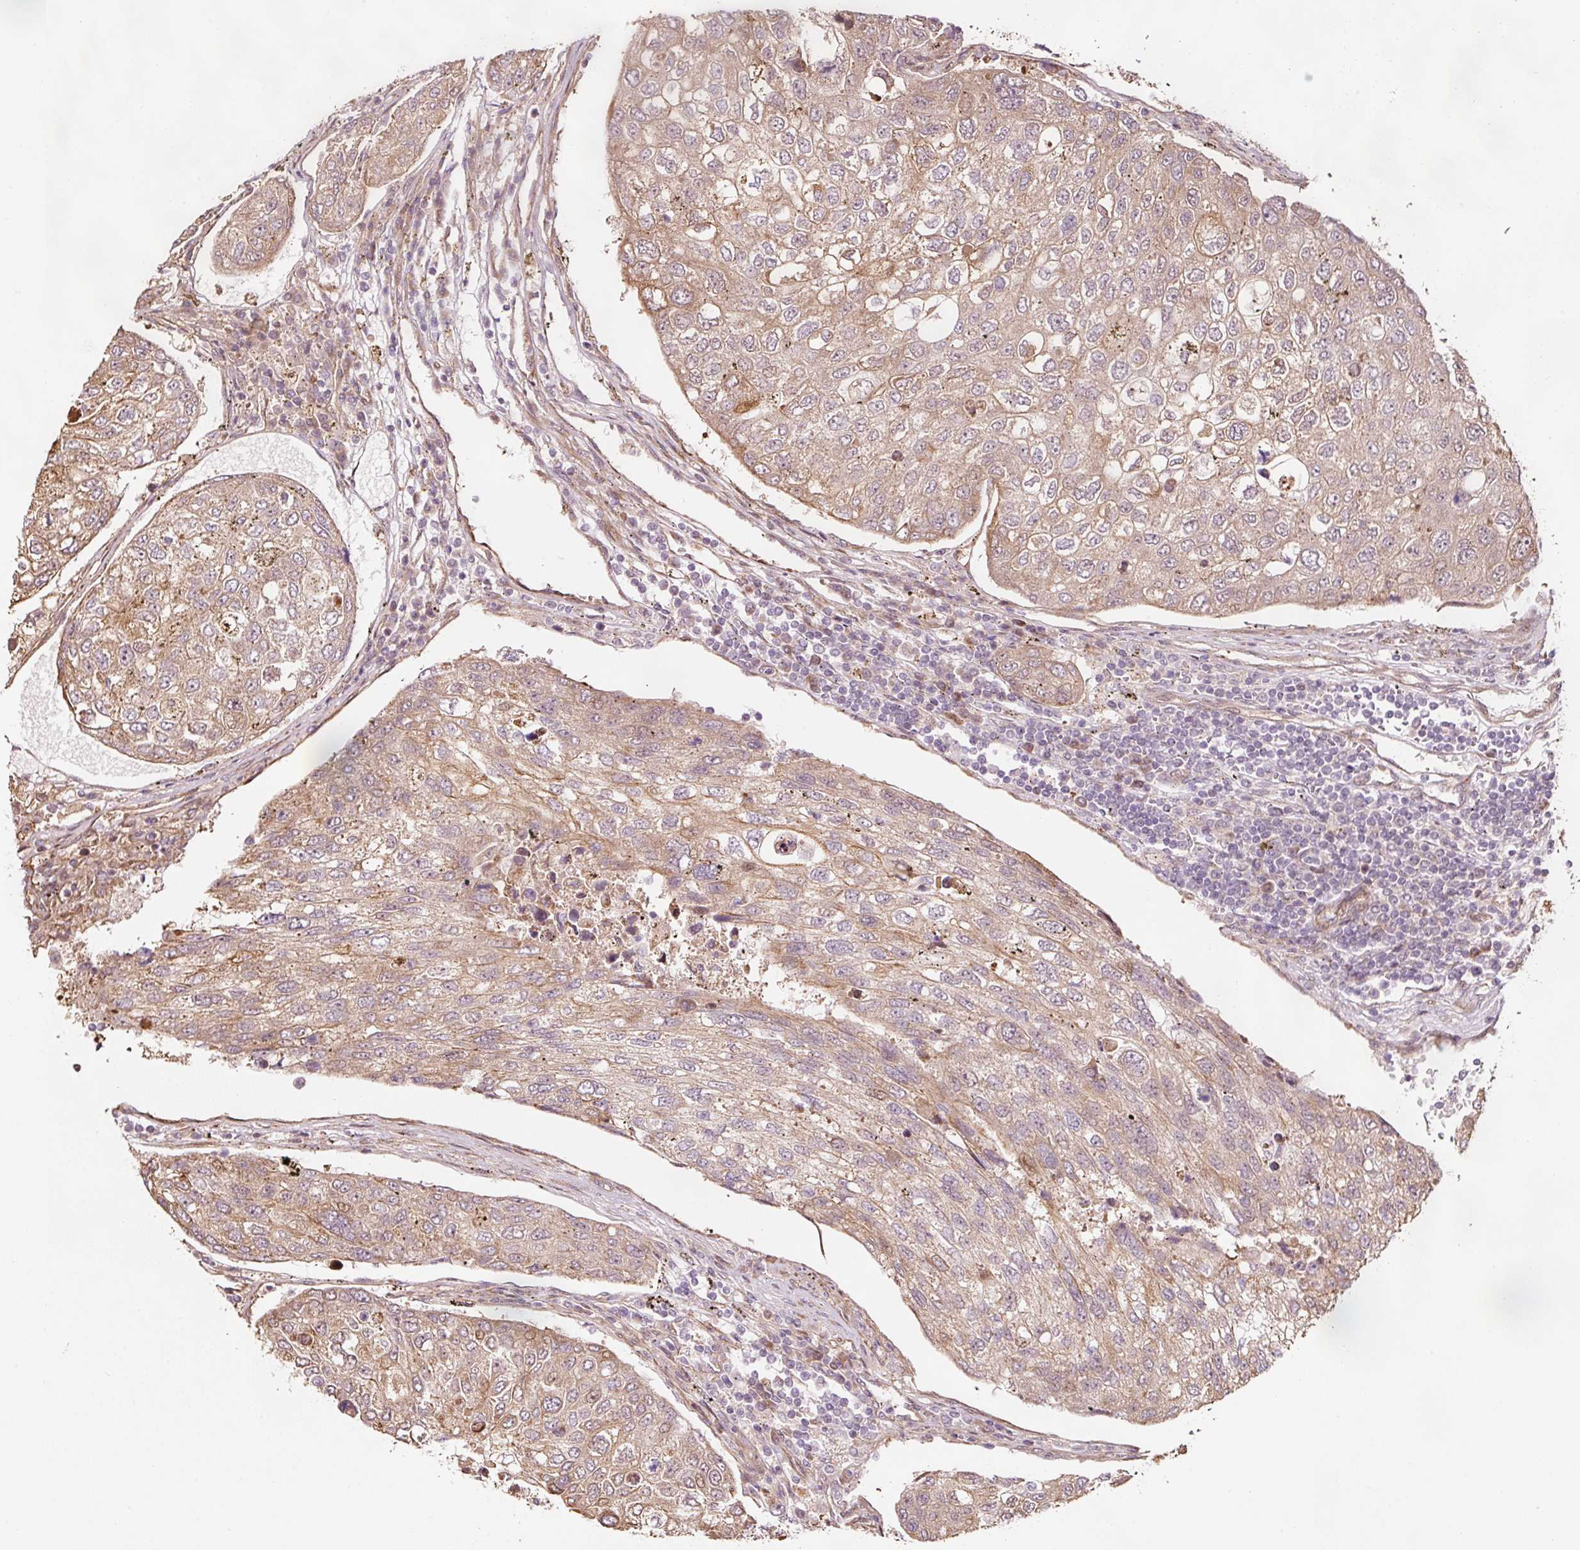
{"staining": {"intensity": "moderate", "quantity": "25%-75%", "location": "cytoplasmic/membranous"}, "tissue": "urothelial cancer", "cell_type": "Tumor cells", "image_type": "cancer", "snomed": [{"axis": "morphology", "description": "Urothelial carcinoma, High grade"}, {"axis": "topography", "description": "Lymph node"}, {"axis": "topography", "description": "Urinary bladder"}], "caption": "Urothelial carcinoma (high-grade) was stained to show a protein in brown. There is medium levels of moderate cytoplasmic/membranous staining in approximately 25%-75% of tumor cells. Using DAB (brown) and hematoxylin (blue) stains, captured at high magnification using brightfield microscopy.", "gene": "ETF1", "patient": {"sex": "male", "age": 51}}